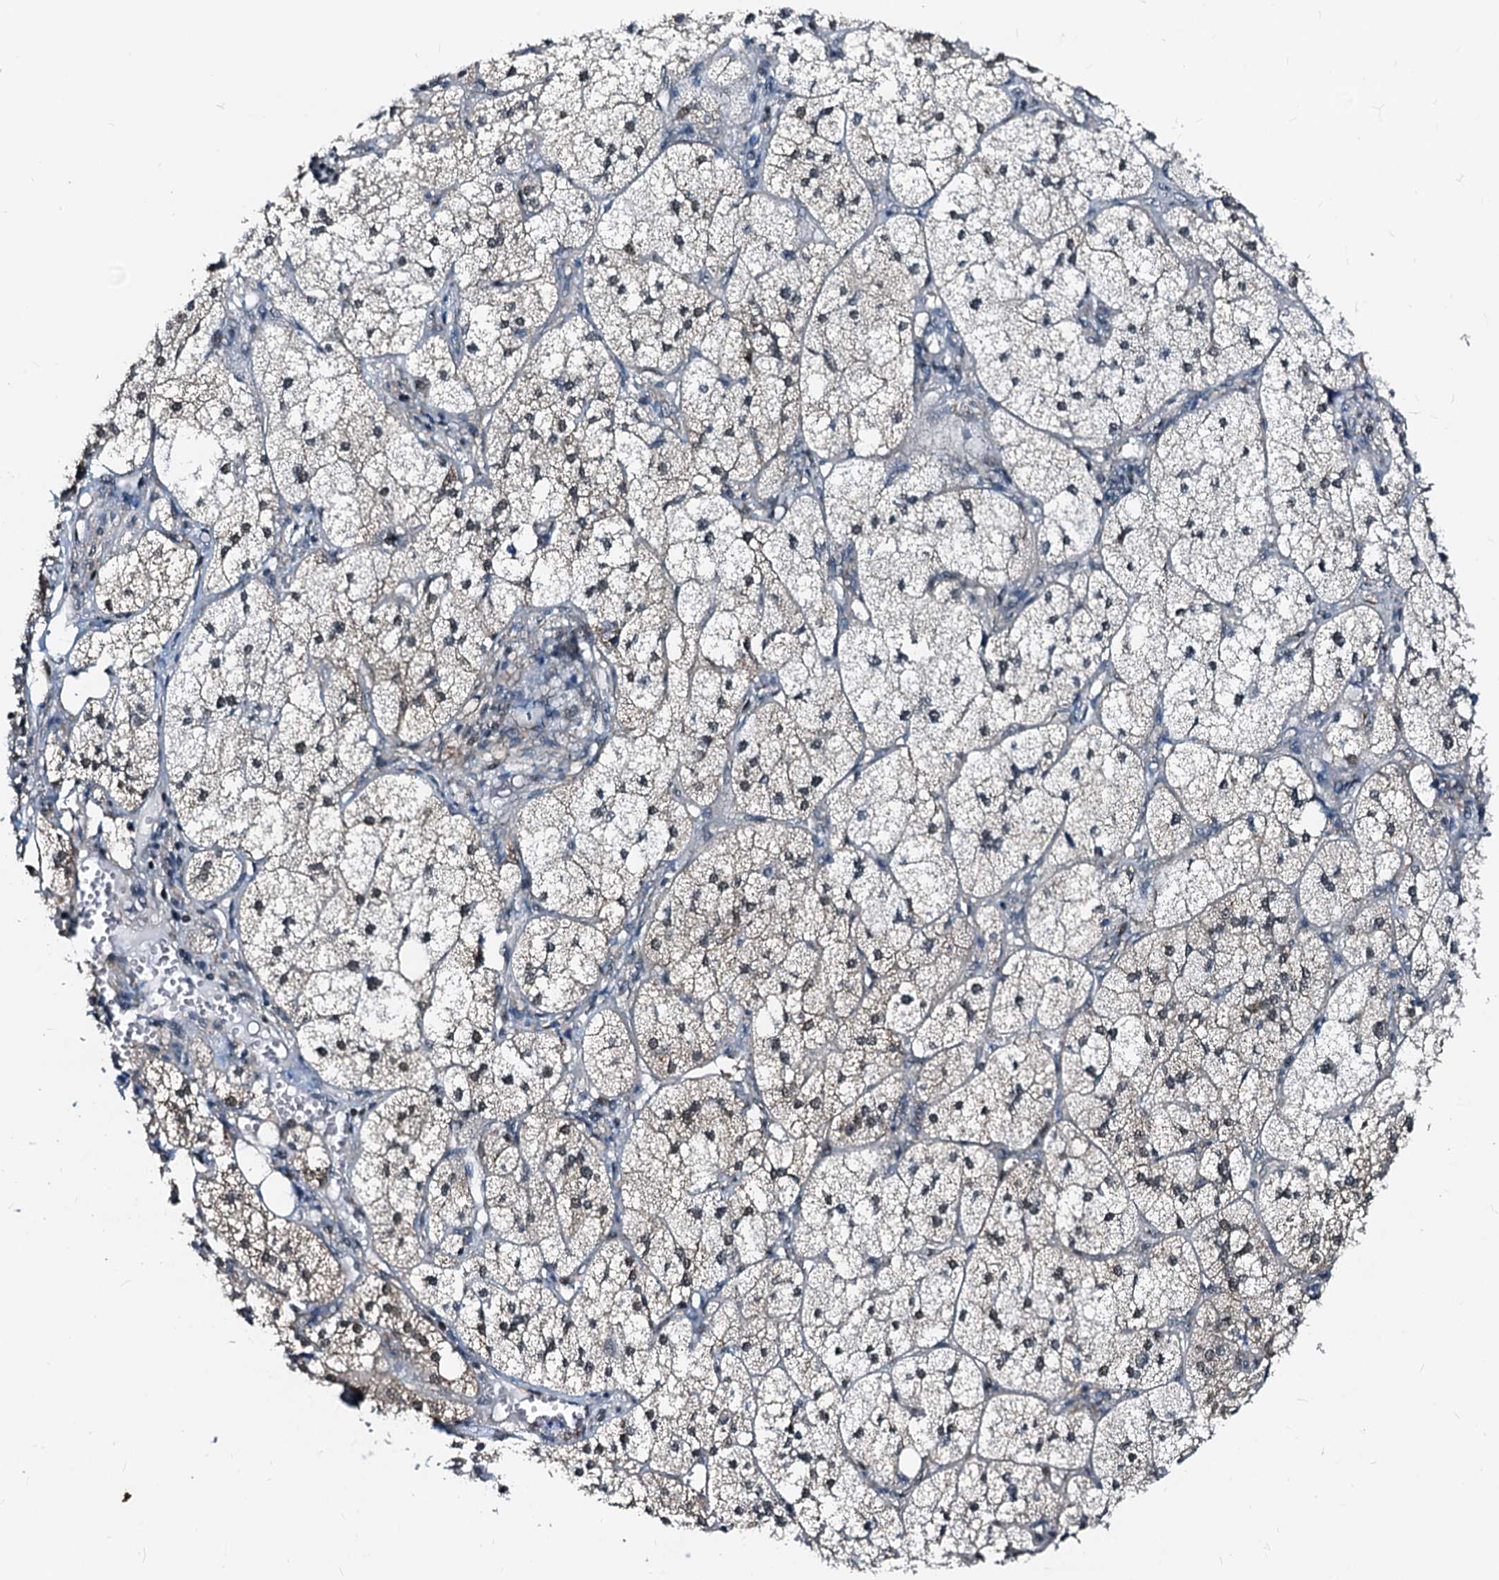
{"staining": {"intensity": "moderate", "quantity": "25%-75%", "location": "cytoplasmic/membranous,nuclear"}, "tissue": "adrenal gland", "cell_type": "Glandular cells", "image_type": "normal", "snomed": [{"axis": "morphology", "description": "Normal tissue, NOS"}, {"axis": "topography", "description": "Adrenal gland"}], "caption": "Immunohistochemical staining of unremarkable human adrenal gland displays medium levels of moderate cytoplasmic/membranous,nuclear positivity in approximately 25%-75% of glandular cells. The protein of interest is stained brown, and the nuclei are stained in blue (DAB IHC with brightfield microscopy, high magnification).", "gene": "PTGES3", "patient": {"sex": "female", "age": 61}}